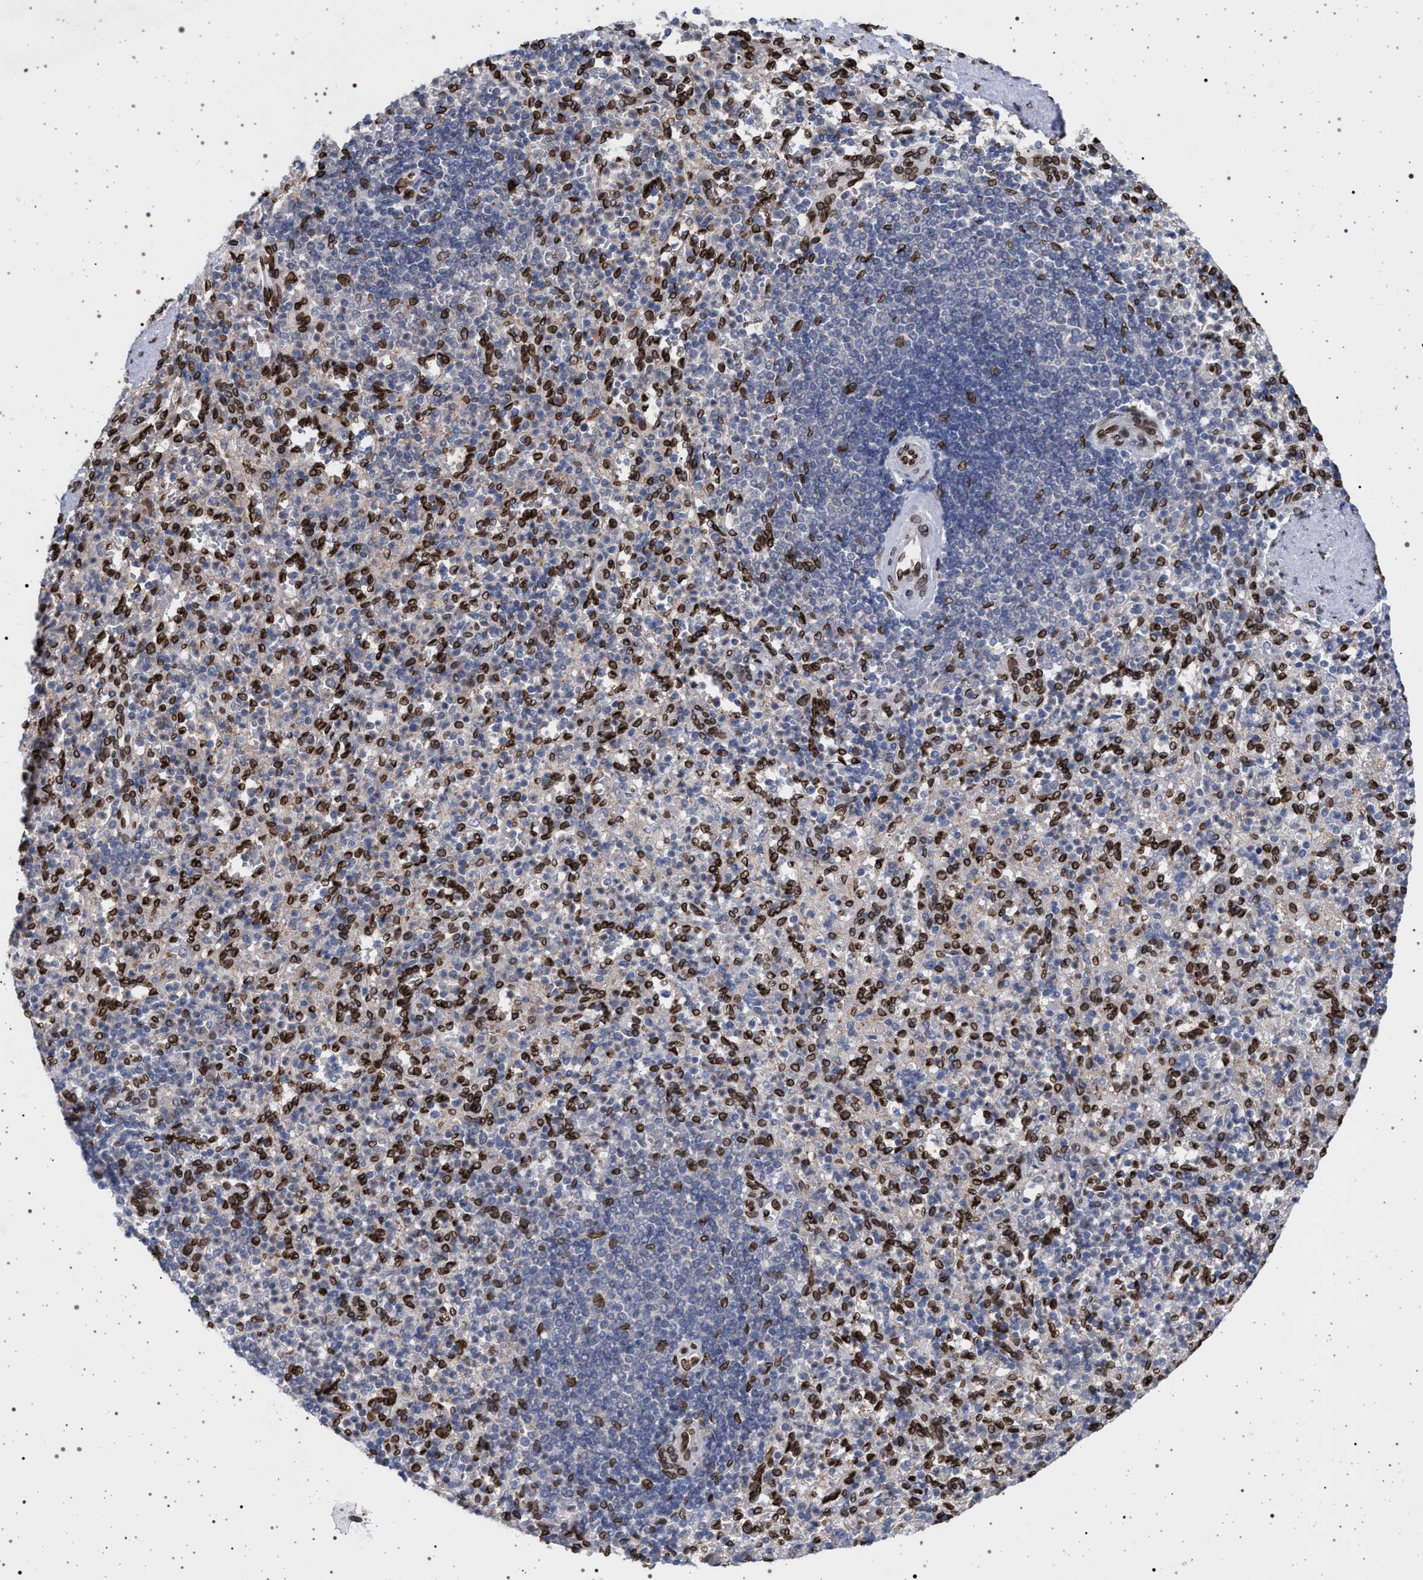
{"staining": {"intensity": "strong", "quantity": "<25%", "location": "nuclear"}, "tissue": "spleen", "cell_type": "Cells in red pulp", "image_type": "normal", "snomed": [{"axis": "morphology", "description": "Normal tissue, NOS"}, {"axis": "topography", "description": "Spleen"}], "caption": "This is a photomicrograph of immunohistochemistry staining of normal spleen, which shows strong expression in the nuclear of cells in red pulp.", "gene": "ING2", "patient": {"sex": "female", "age": 74}}